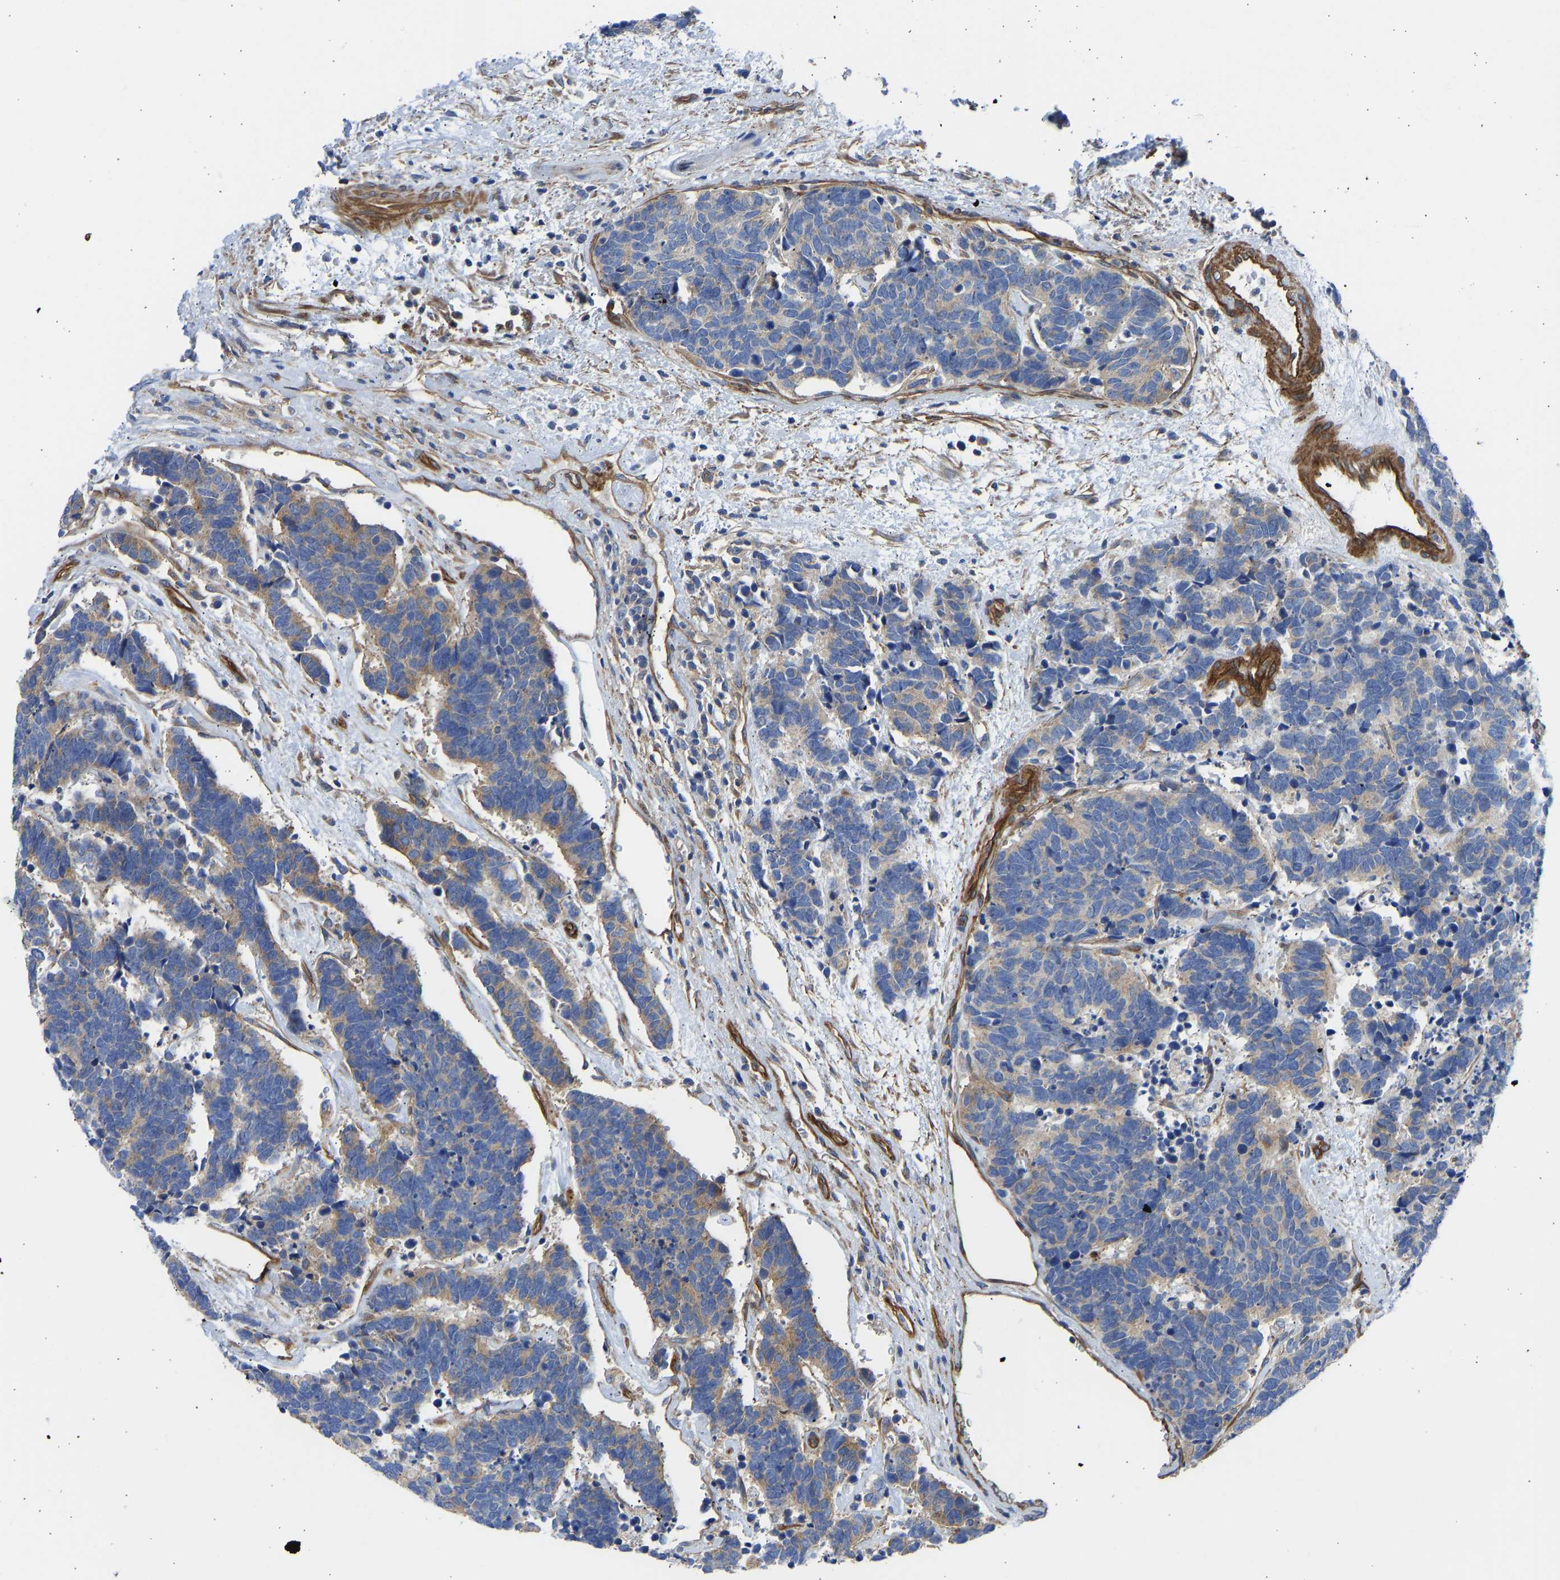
{"staining": {"intensity": "weak", "quantity": "25%-75%", "location": "cytoplasmic/membranous"}, "tissue": "carcinoid", "cell_type": "Tumor cells", "image_type": "cancer", "snomed": [{"axis": "morphology", "description": "Carcinoma, NOS"}, {"axis": "morphology", "description": "Carcinoid, malignant, NOS"}, {"axis": "topography", "description": "Urinary bladder"}], "caption": "Carcinoma stained for a protein reveals weak cytoplasmic/membranous positivity in tumor cells. The protein is stained brown, and the nuclei are stained in blue (DAB IHC with brightfield microscopy, high magnification).", "gene": "MYO1C", "patient": {"sex": "male", "age": 57}}